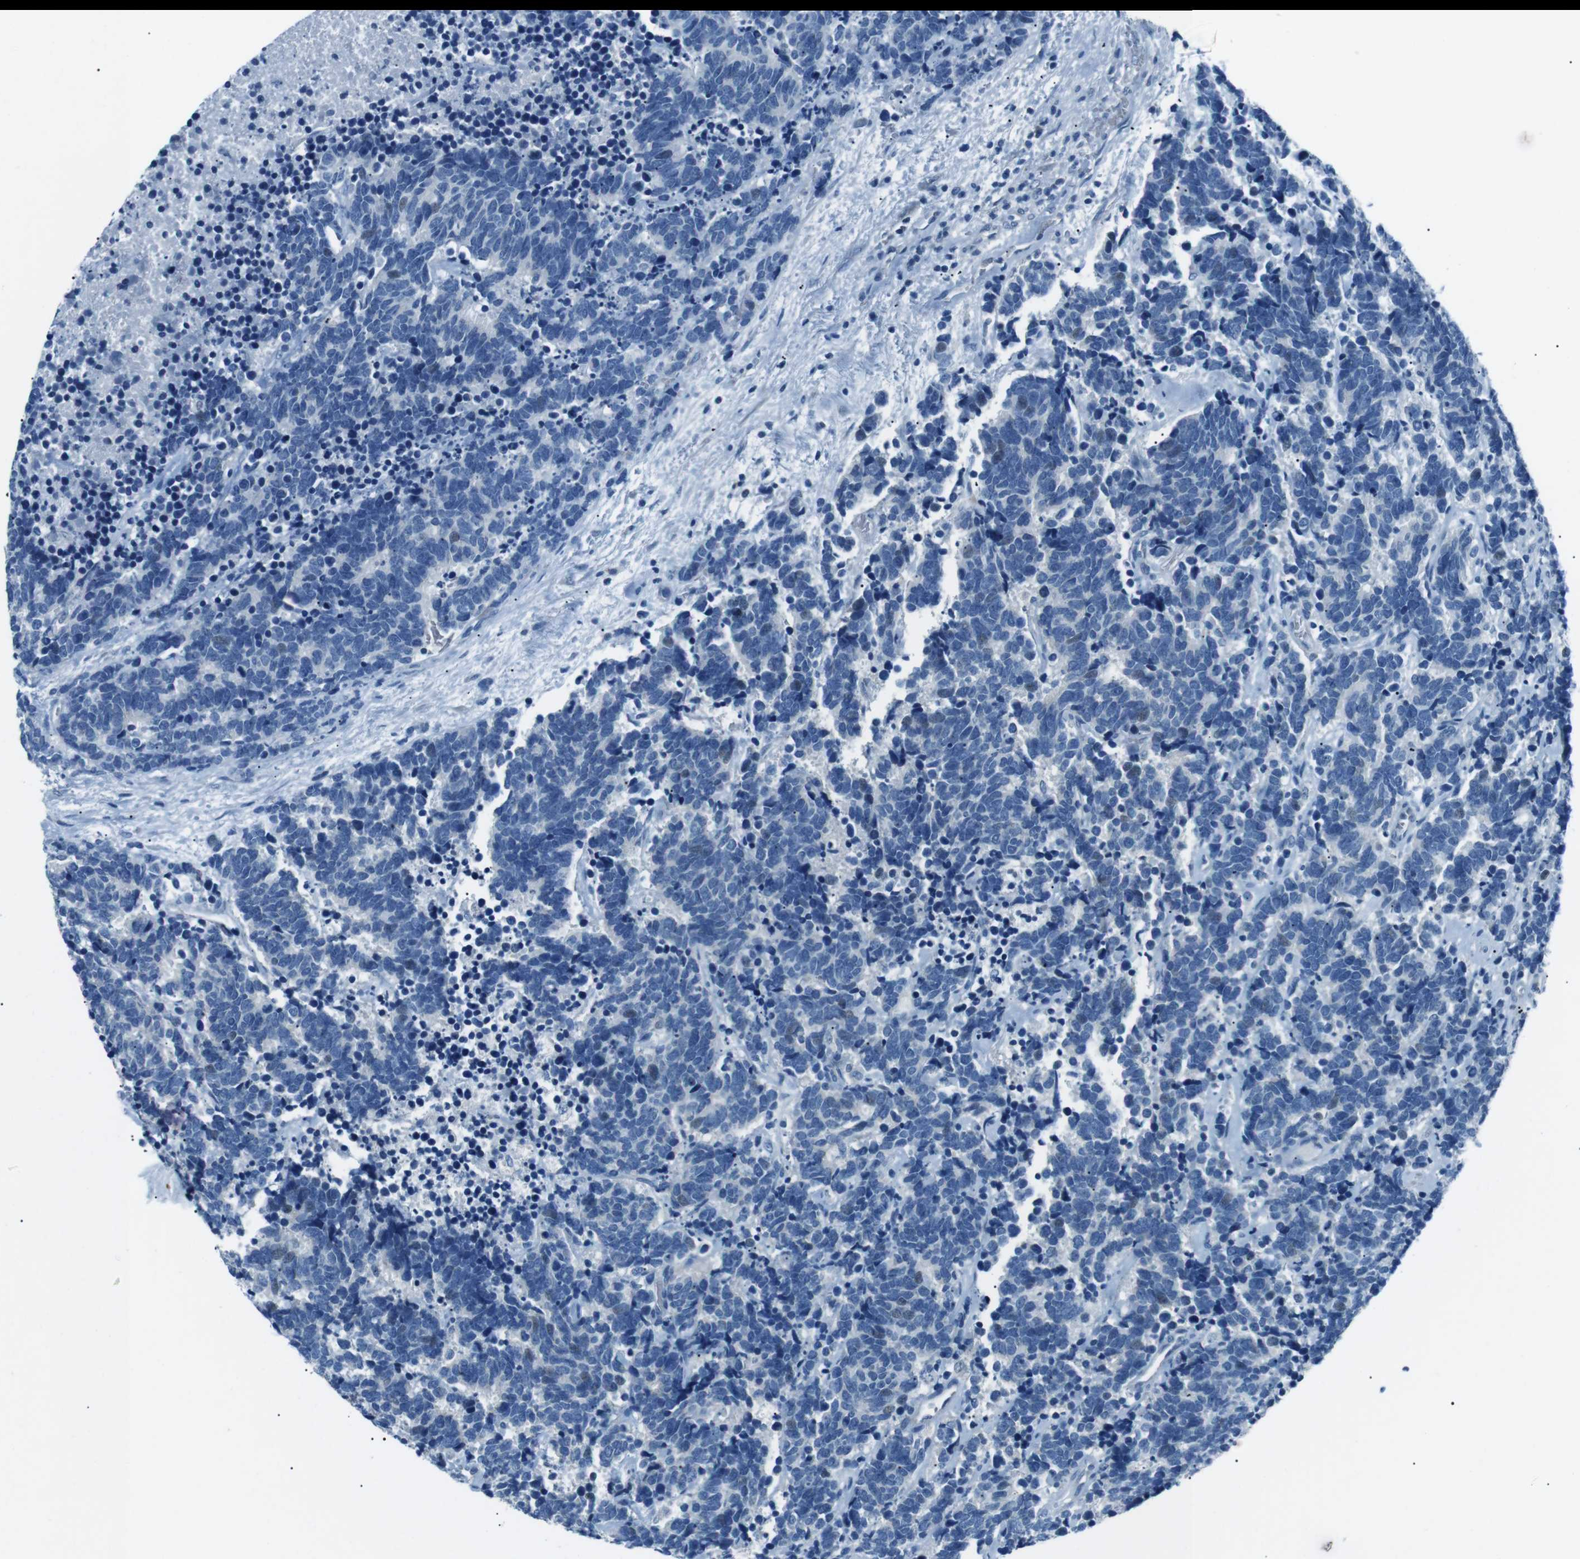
{"staining": {"intensity": "negative", "quantity": "none", "location": "none"}, "tissue": "carcinoid", "cell_type": "Tumor cells", "image_type": "cancer", "snomed": [{"axis": "morphology", "description": "Carcinoma, NOS"}, {"axis": "morphology", "description": "Carcinoid, malignant, NOS"}, {"axis": "topography", "description": "Urinary bladder"}], "caption": "Immunohistochemical staining of human carcinoma exhibits no significant positivity in tumor cells.", "gene": "ST6GAL1", "patient": {"sex": "male", "age": 57}}